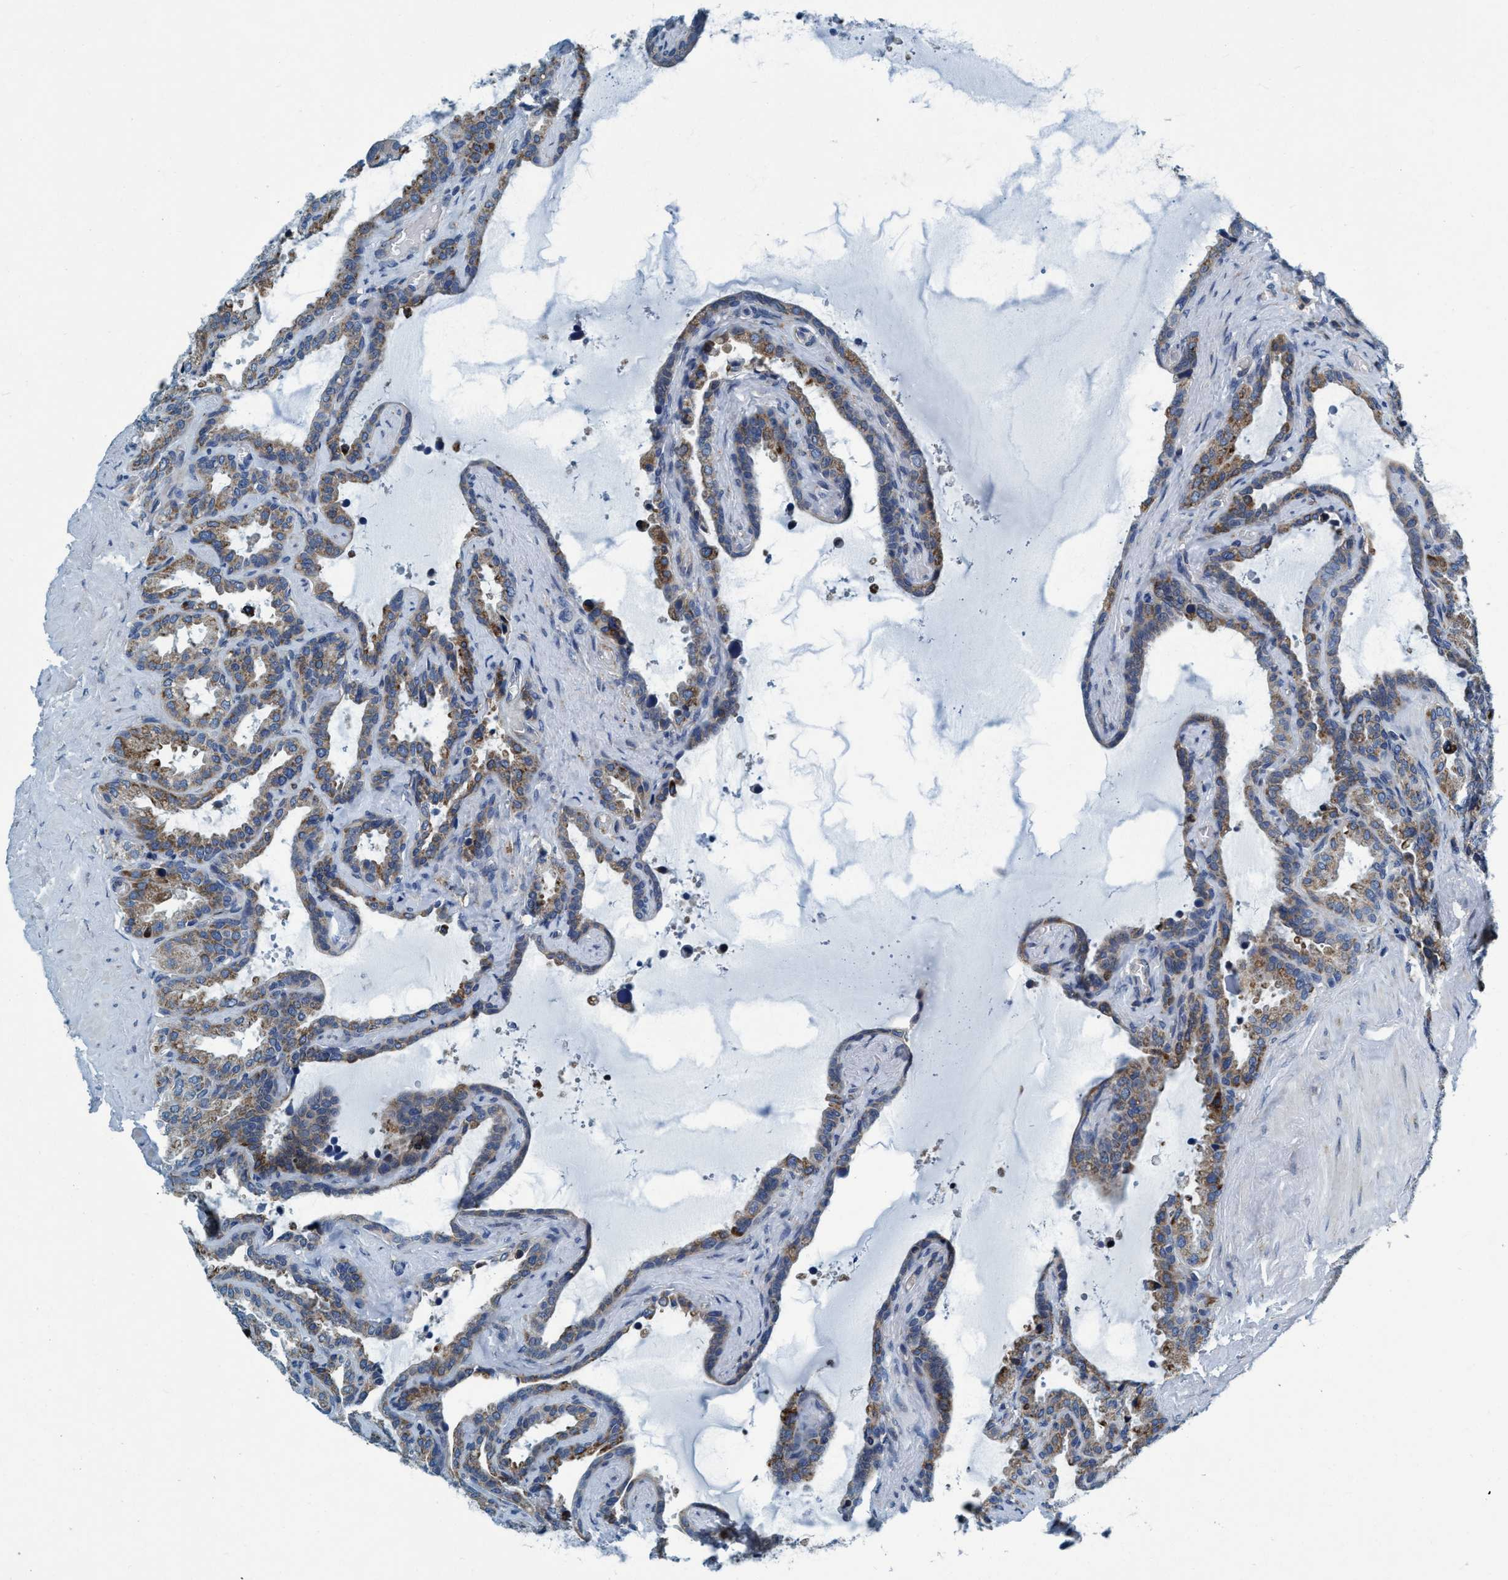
{"staining": {"intensity": "moderate", "quantity": ">75%", "location": "cytoplasmic/membranous"}, "tissue": "seminal vesicle", "cell_type": "Glandular cells", "image_type": "normal", "snomed": [{"axis": "morphology", "description": "Normal tissue, NOS"}, {"axis": "topography", "description": "Seminal veicle"}], "caption": "Immunohistochemical staining of unremarkable seminal vesicle displays moderate cytoplasmic/membranous protein positivity in approximately >75% of glandular cells. (IHC, brightfield microscopy, high magnification).", "gene": "ARMC9", "patient": {"sex": "male", "age": 46}}